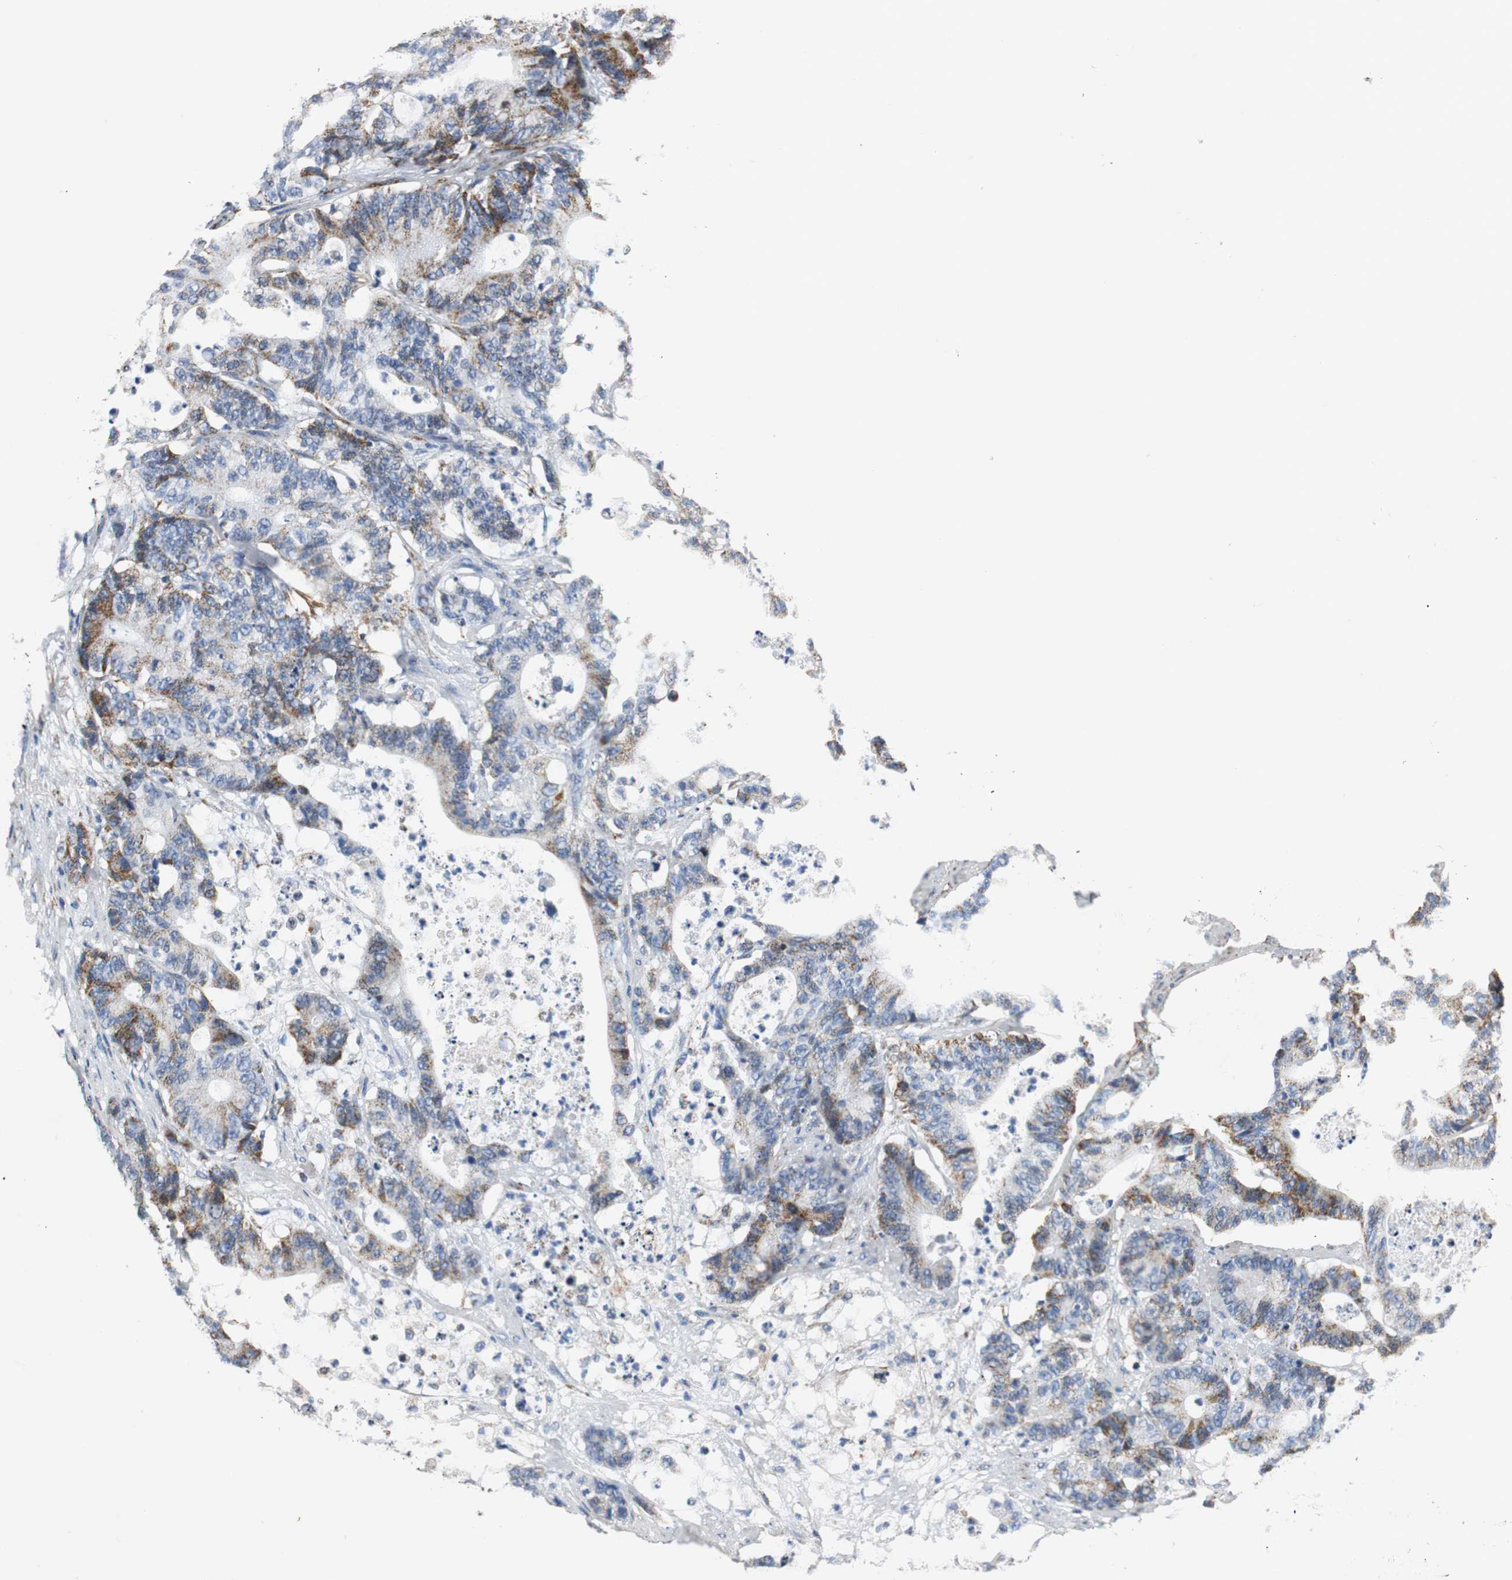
{"staining": {"intensity": "strong", "quantity": "25%-75%", "location": "cytoplasmic/membranous"}, "tissue": "colorectal cancer", "cell_type": "Tumor cells", "image_type": "cancer", "snomed": [{"axis": "morphology", "description": "Adenocarcinoma, NOS"}, {"axis": "topography", "description": "Colon"}], "caption": "Protein staining demonstrates strong cytoplasmic/membranous staining in approximately 25%-75% of tumor cells in colorectal adenocarcinoma.", "gene": "C1QTNF7", "patient": {"sex": "female", "age": 84}}